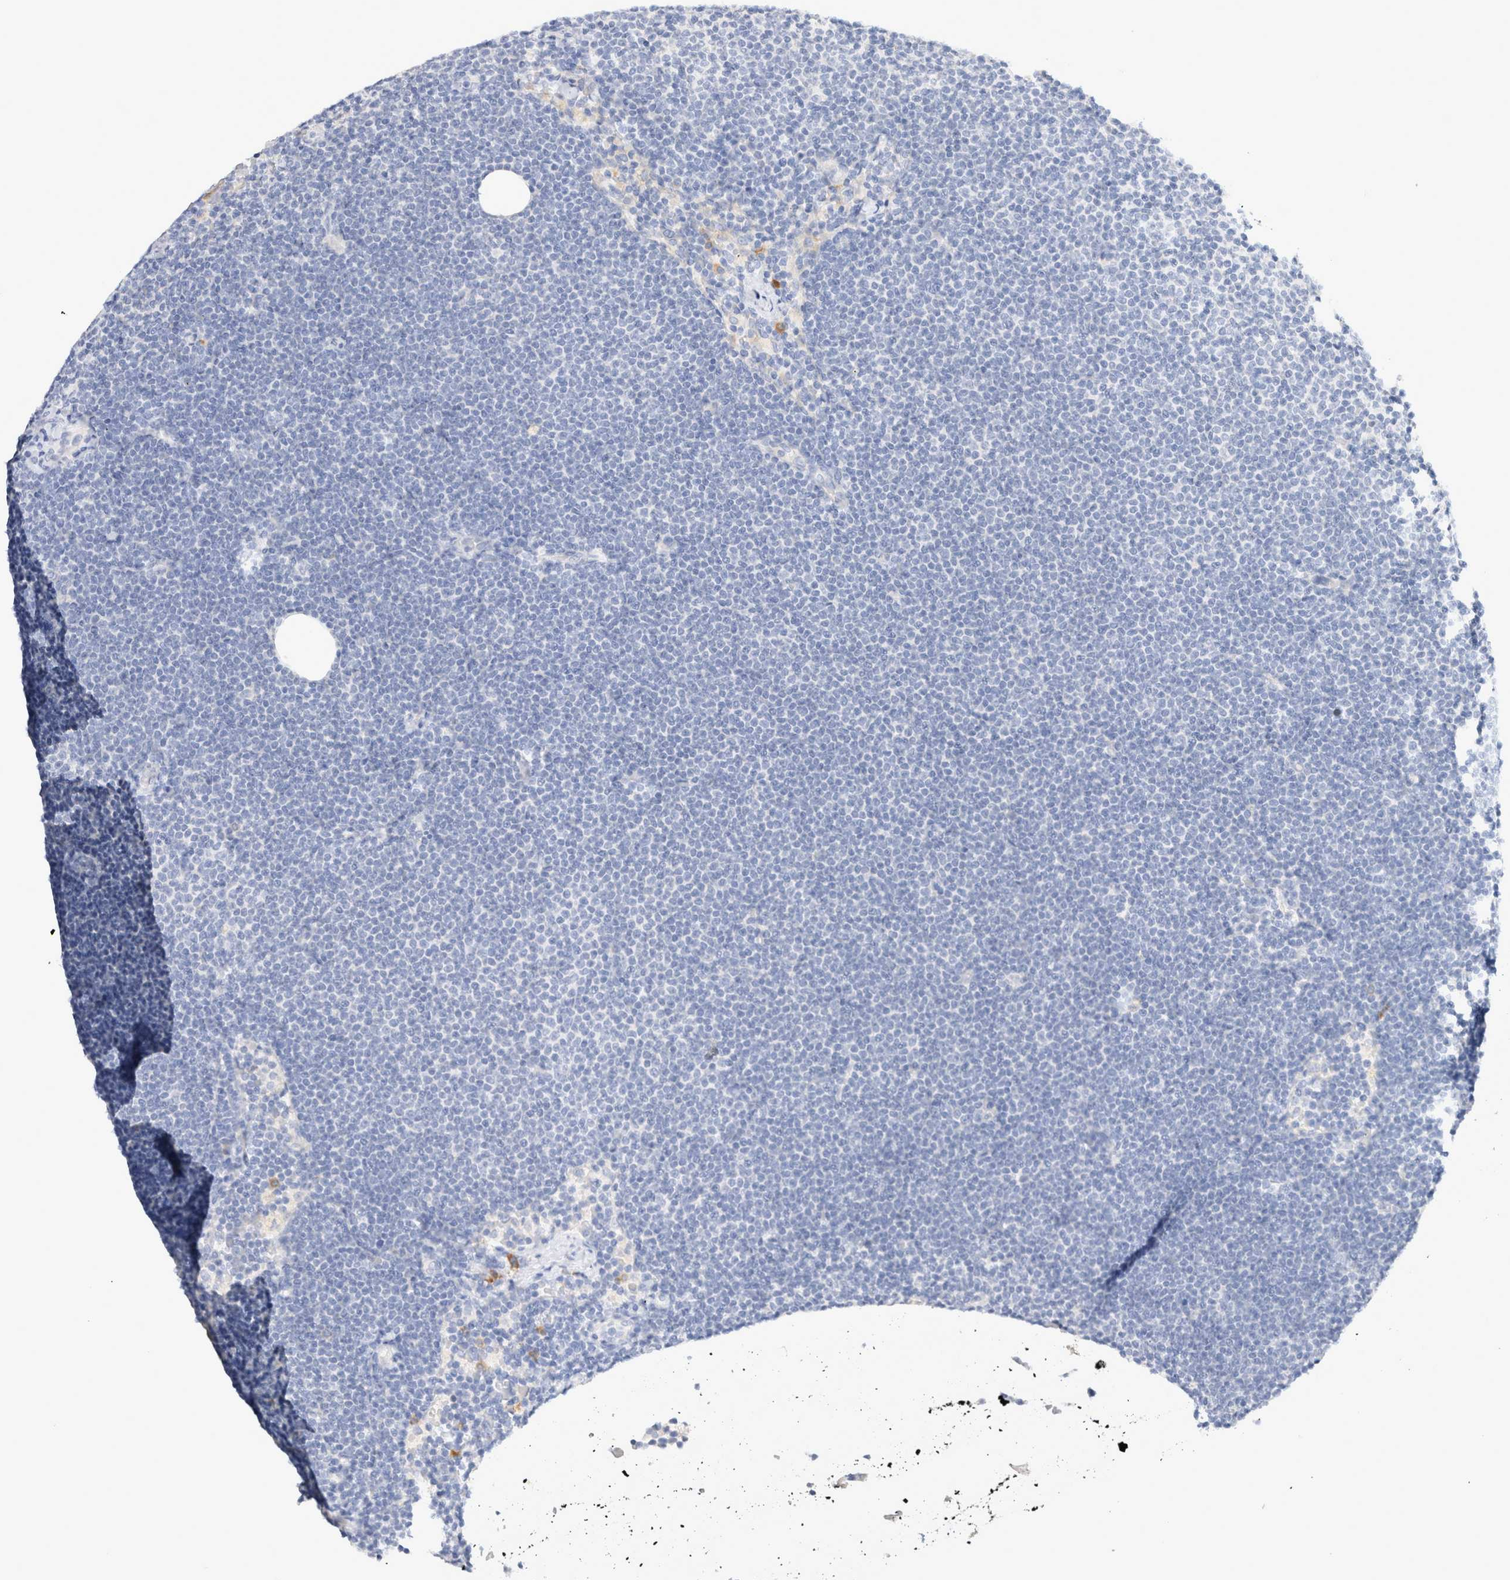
{"staining": {"intensity": "negative", "quantity": "none", "location": "none"}, "tissue": "lymphoma", "cell_type": "Tumor cells", "image_type": "cancer", "snomed": [{"axis": "morphology", "description": "Malignant lymphoma, non-Hodgkin's type, Low grade"}, {"axis": "topography", "description": "Lymph node"}], "caption": "High magnification brightfield microscopy of lymphoma stained with DAB (brown) and counterstained with hematoxylin (blue): tumor cells show no significant expression.", "gene": "GADD45G", "patient": {"sex": "female", "age": 53}}